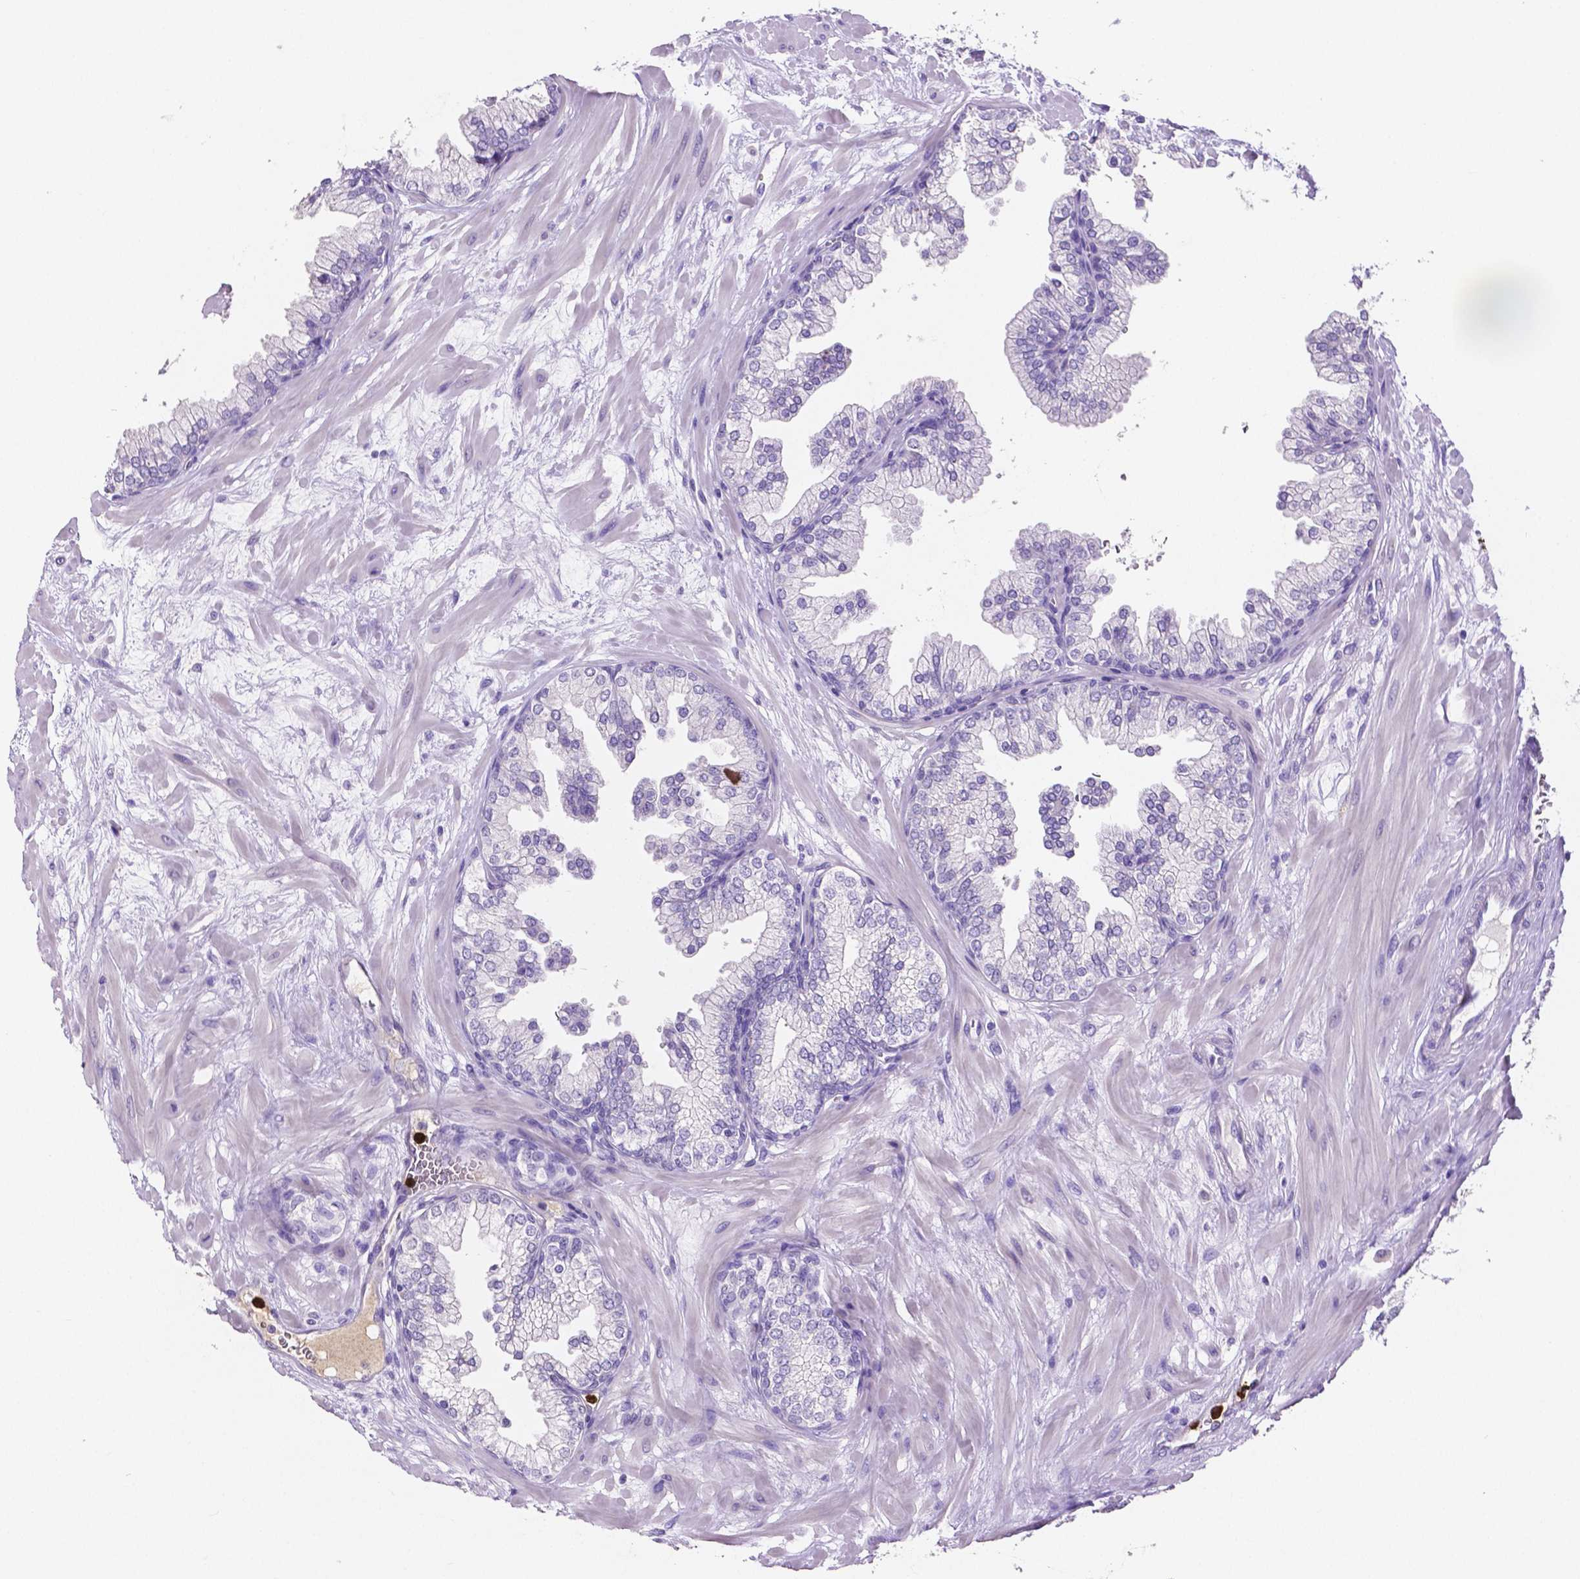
{"staining": {"intensity": "negative", "quantity": "none", "location": "none"}, "tissue": "prostate", "cell_type": "Glandular cells", "image_type": "normal", "snomed": [{"axis": "morphology", "description": "Normal tissue, NOS"}, {"axis": "topography", "description": "Prostate"}, {"axis": "topography", "description": "Peripheral nerve tissue"}], "caption": "Protein analysis of benign prostate reveals no significant staining in glandular cells.", "gene": "MMP9", "patient": {"sex": "male", "age": 61}}